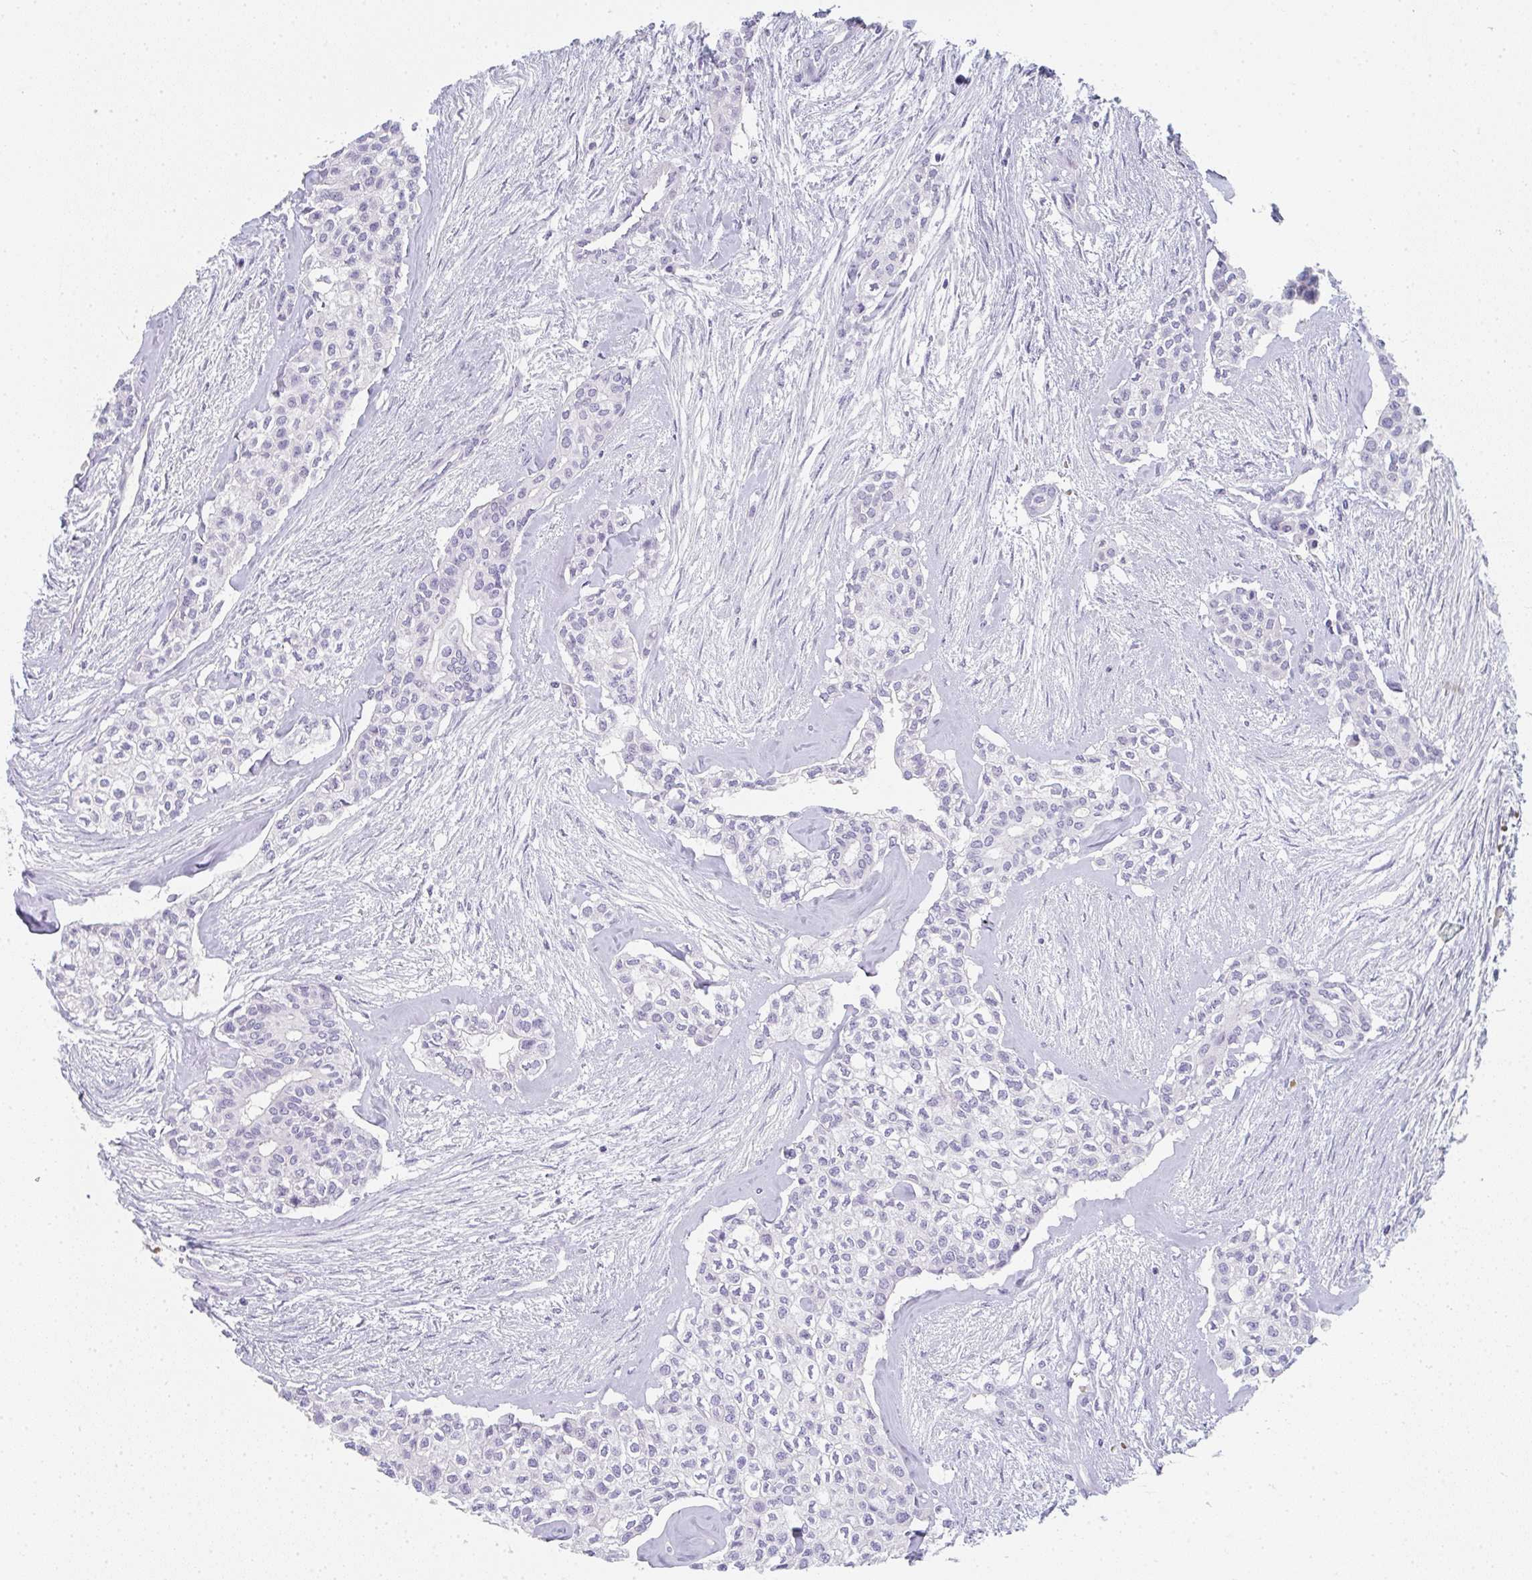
{"staining": {"intensity": "negative", "quantity": "none", "location": "none"}, "tissue": "head and neck cancer", "cell_type": "Tumor cells", "image_type": "cancer", "snomed": [{"axis": "morphology", "description": "Adenocarcinoma, NOS"}, {"axis": "topography", "description": "Head-Neck"}], "caption": "Adenocarcinoma (head and neck) was stained to show a protein in brown. There is no significant positivity in tumor cells.", "gene": "NEU2", "patient": {"sex": "male", "age": 81}}